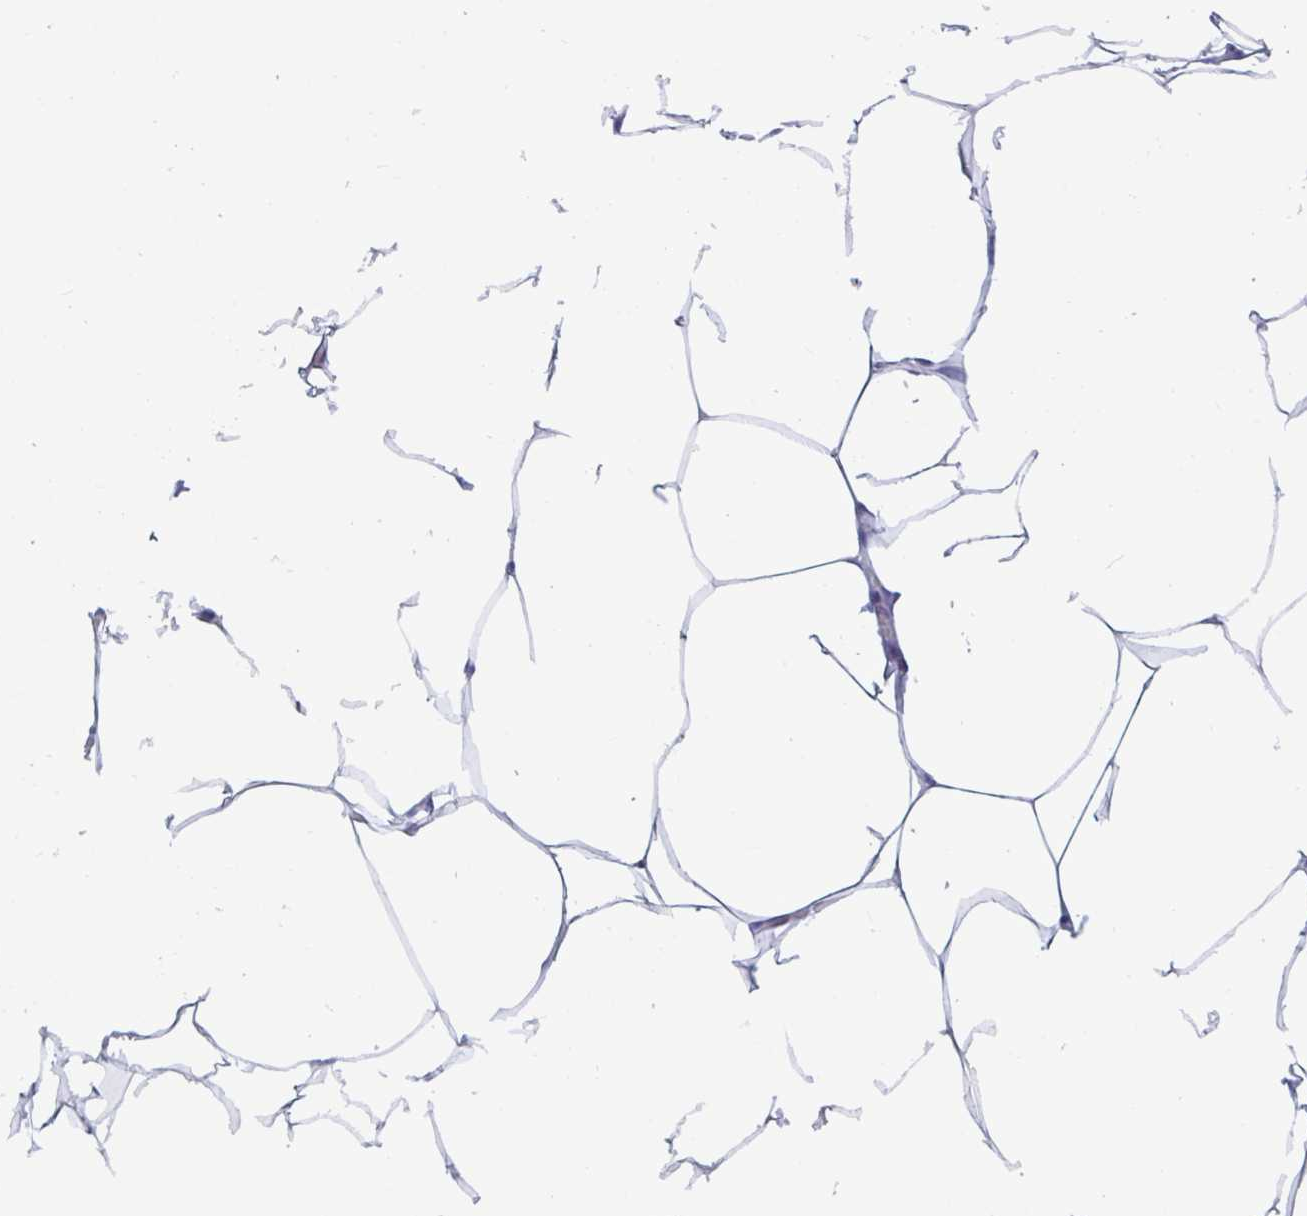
{"staining": {"intensity": "negative", "quantity": "none", "location": "none"}, "tissue": "breast", "cell_type": "Adipocytes", "image_type": "normal", "snomed": [{"axis": "morphology", "description": "Normal tissue, NOS"}, {"axis": "topography", "description": "Breast"}], "caption": "Histopathology image shows no significant protein expression in adipocytes of benign breast.", "gene": "TAS2R38", "patient": {"sex": "female", "age": 27}}